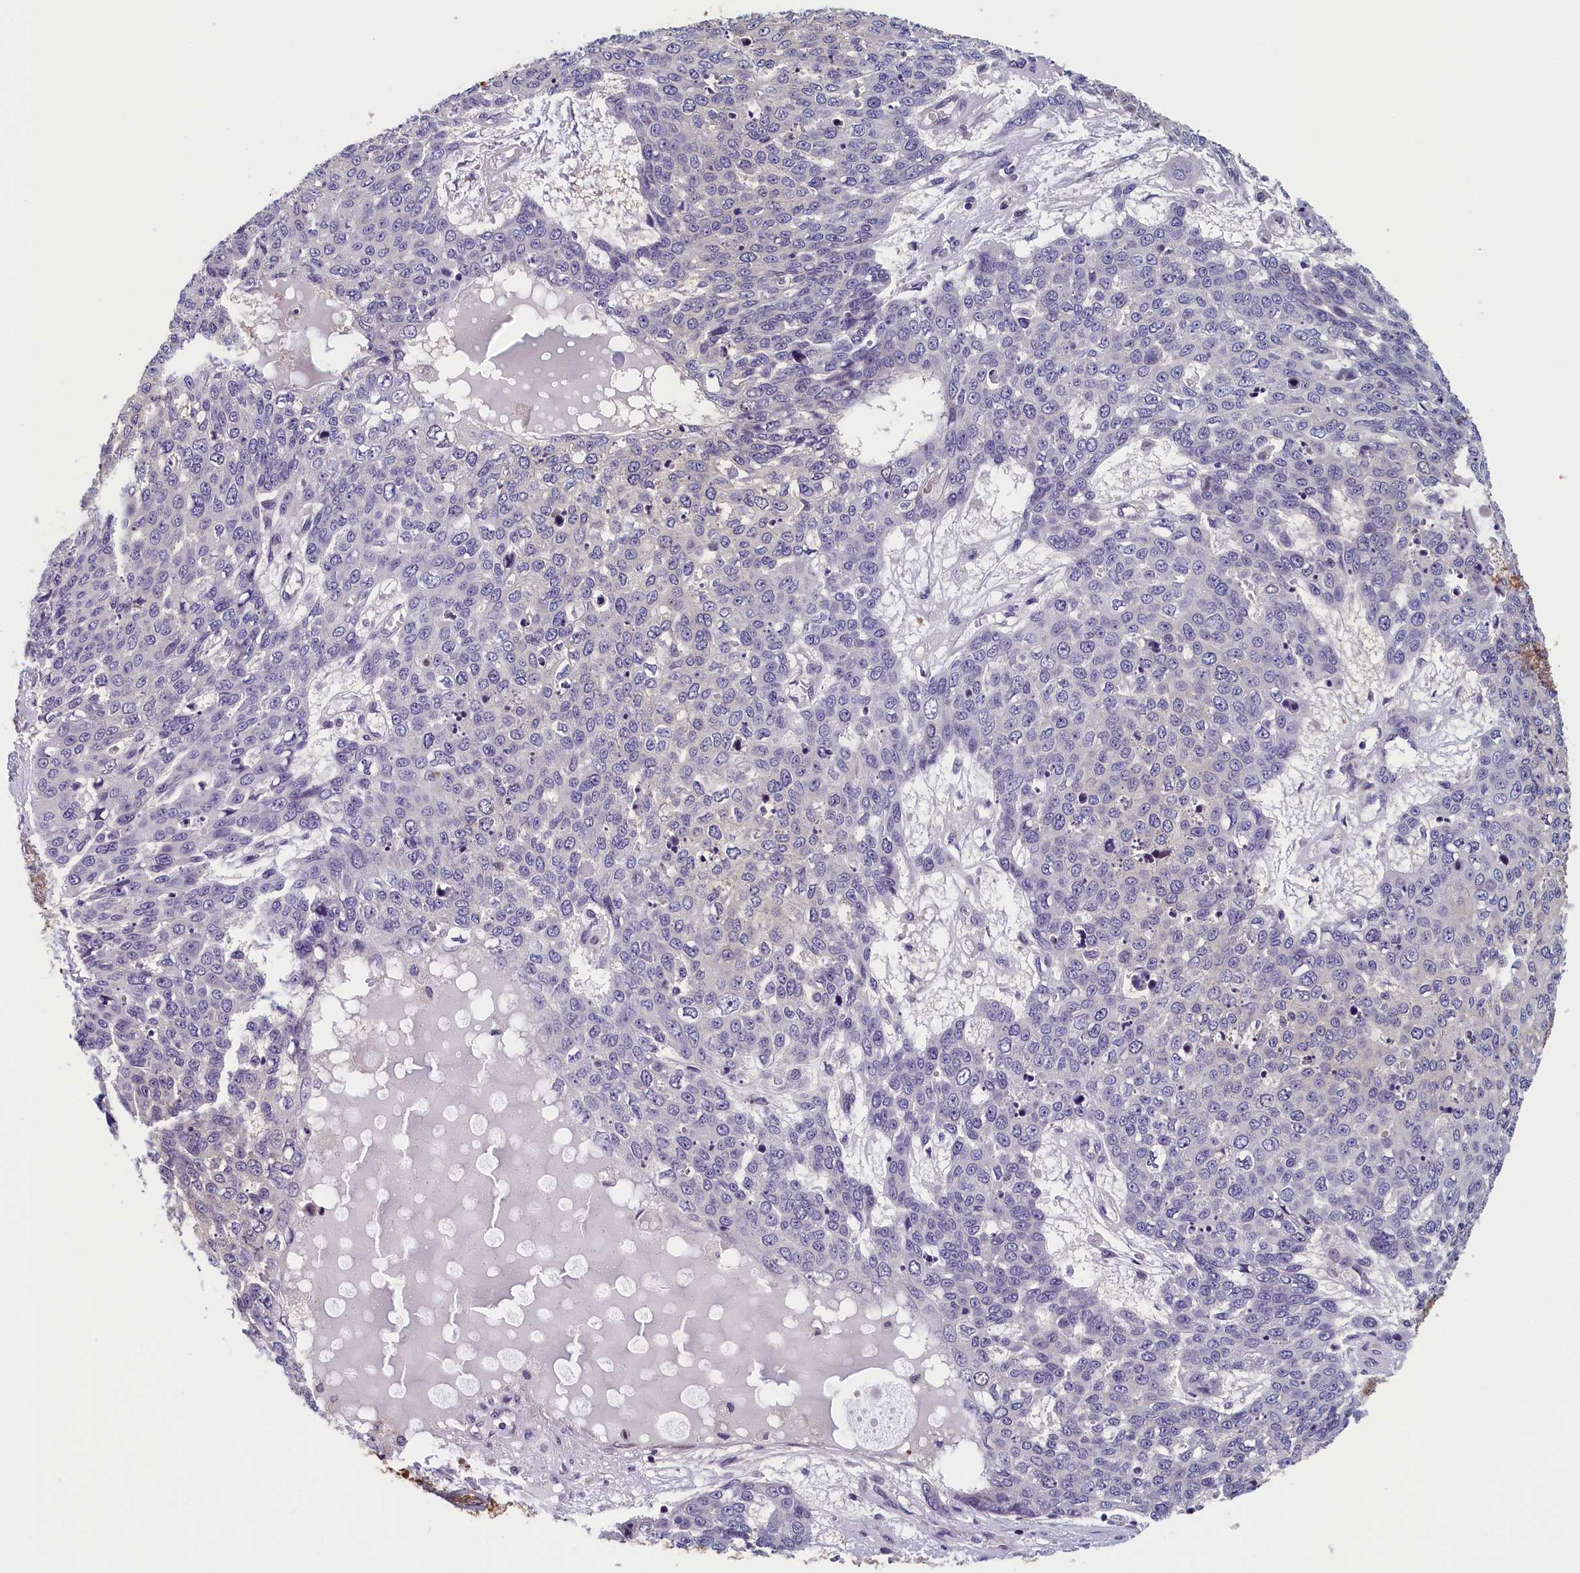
{"staining": {"intensity": "weak", "quantity": "<25%", "location": "cytoplasmic/membranous"}, "tissue": "skin cancer", "cell_type": "Tumor cells", "image_type": "cancer", "snomed": [{"axis": "morphology", "description": "Normal tissue, NOS"}, {"axis": "morphology", "description": "Squamous cell carcinoma, NOS"}, {"axis": "topography", "description": "Skin"}], "caption": "Immunohistochemical staining of human skin cancer (squamous cell carcinoma) displays no significant expression in tumor cells.", "gene": "TMEM116", "patient": {"sex": "male", "age": 72}}